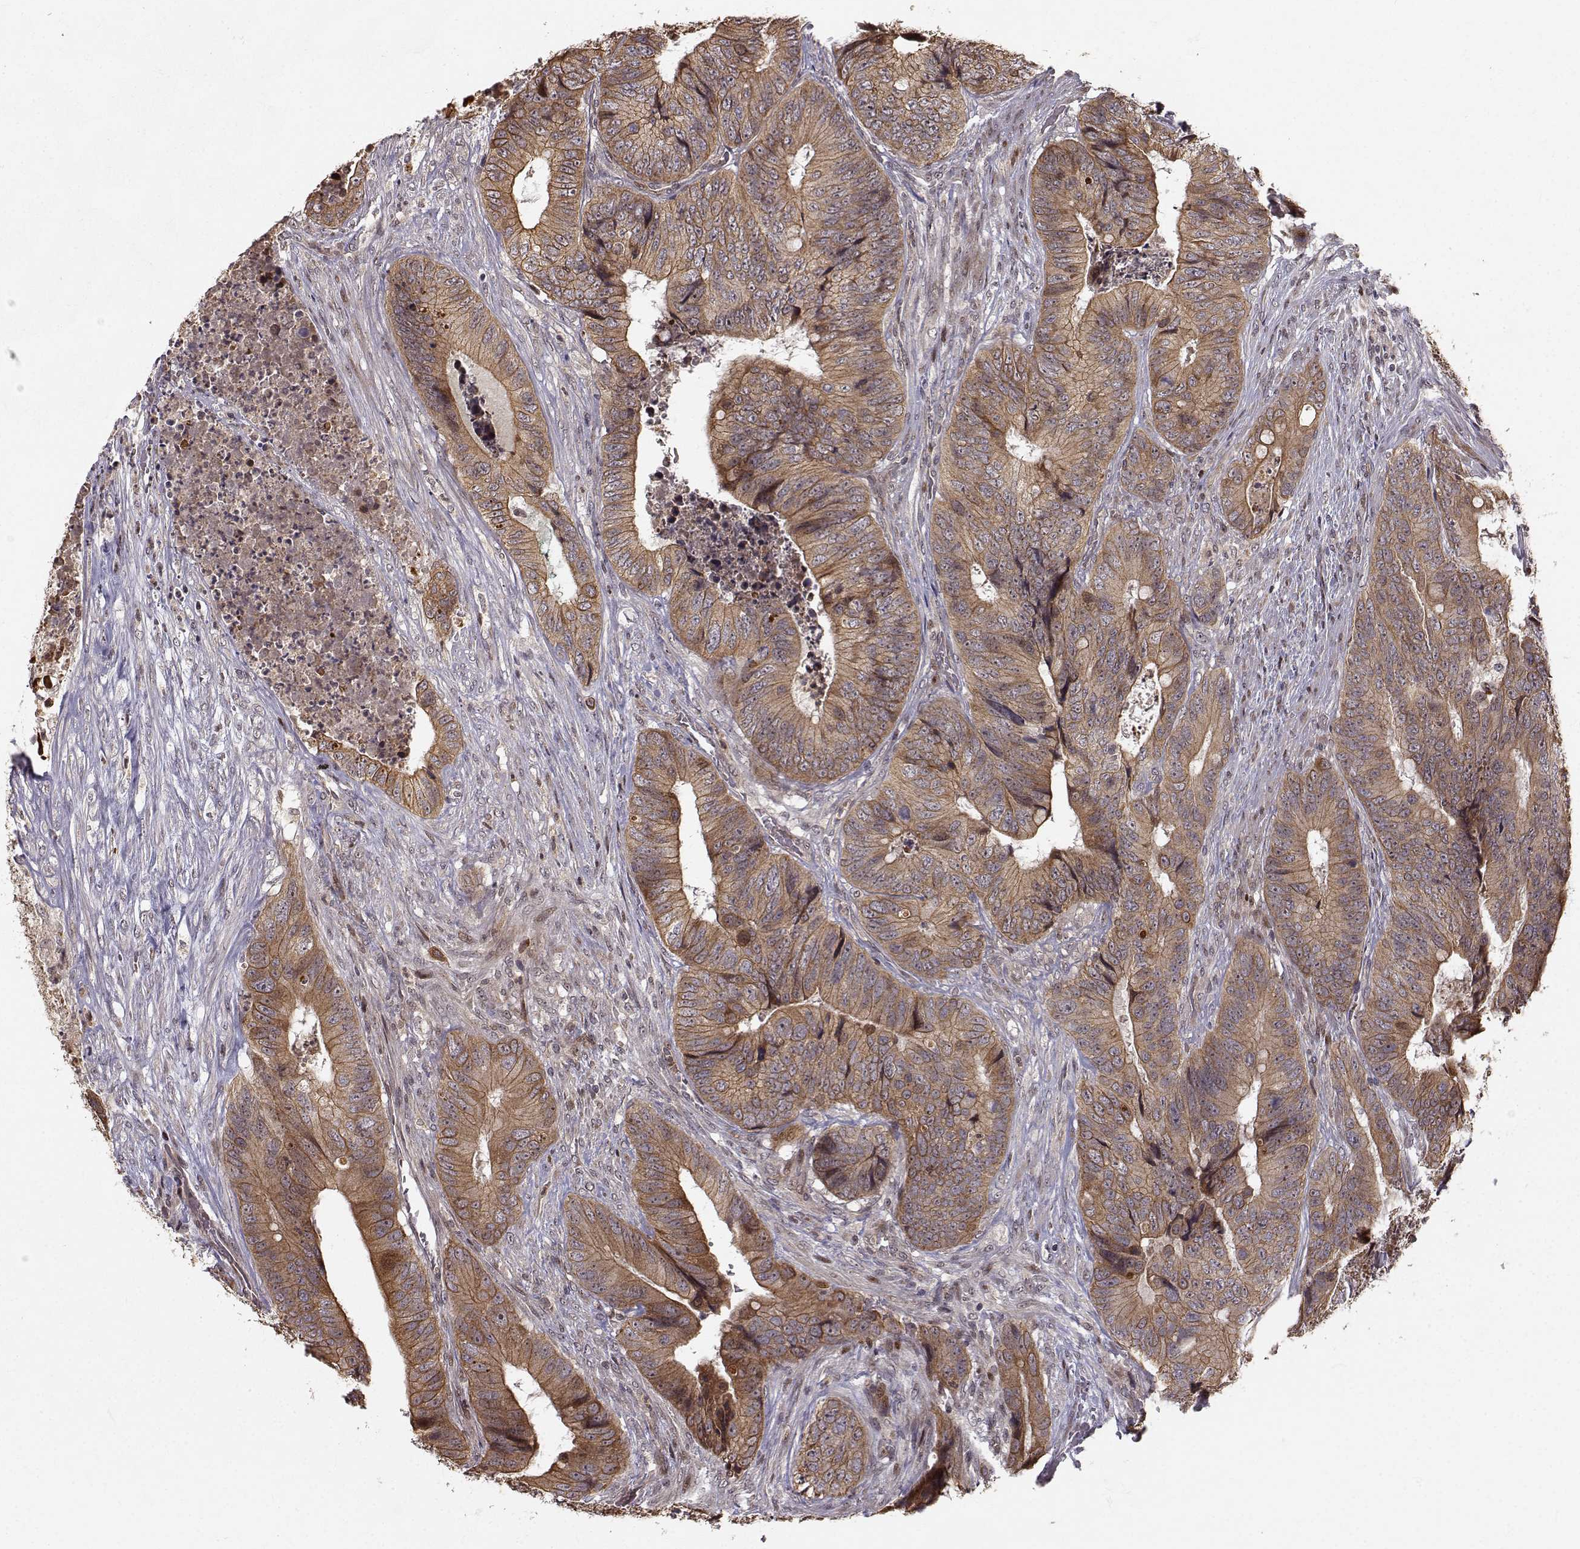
{"staining": {"intensity": "moderate", "quantity": "25%-75%", "location": "cytoplasmic/membranous"}, "tissue": "colorectal cancer", "cell_type": "Tumor cells", "image_type": "cancer", "snomed": [{"axis": "morphology", "description": "Adenocarcinoma, NOS"}, {"axis": "topography", "description": "Colon"}], "caption": "Adenocarcinoma (colorectal) stained with DAB IHC shows medium levels of moderate cytoplasmic/membranous staining in approximately 25%-75% of tumor cells.", "gene": "APC", "patient": {"sex": "male", "age": 84}}